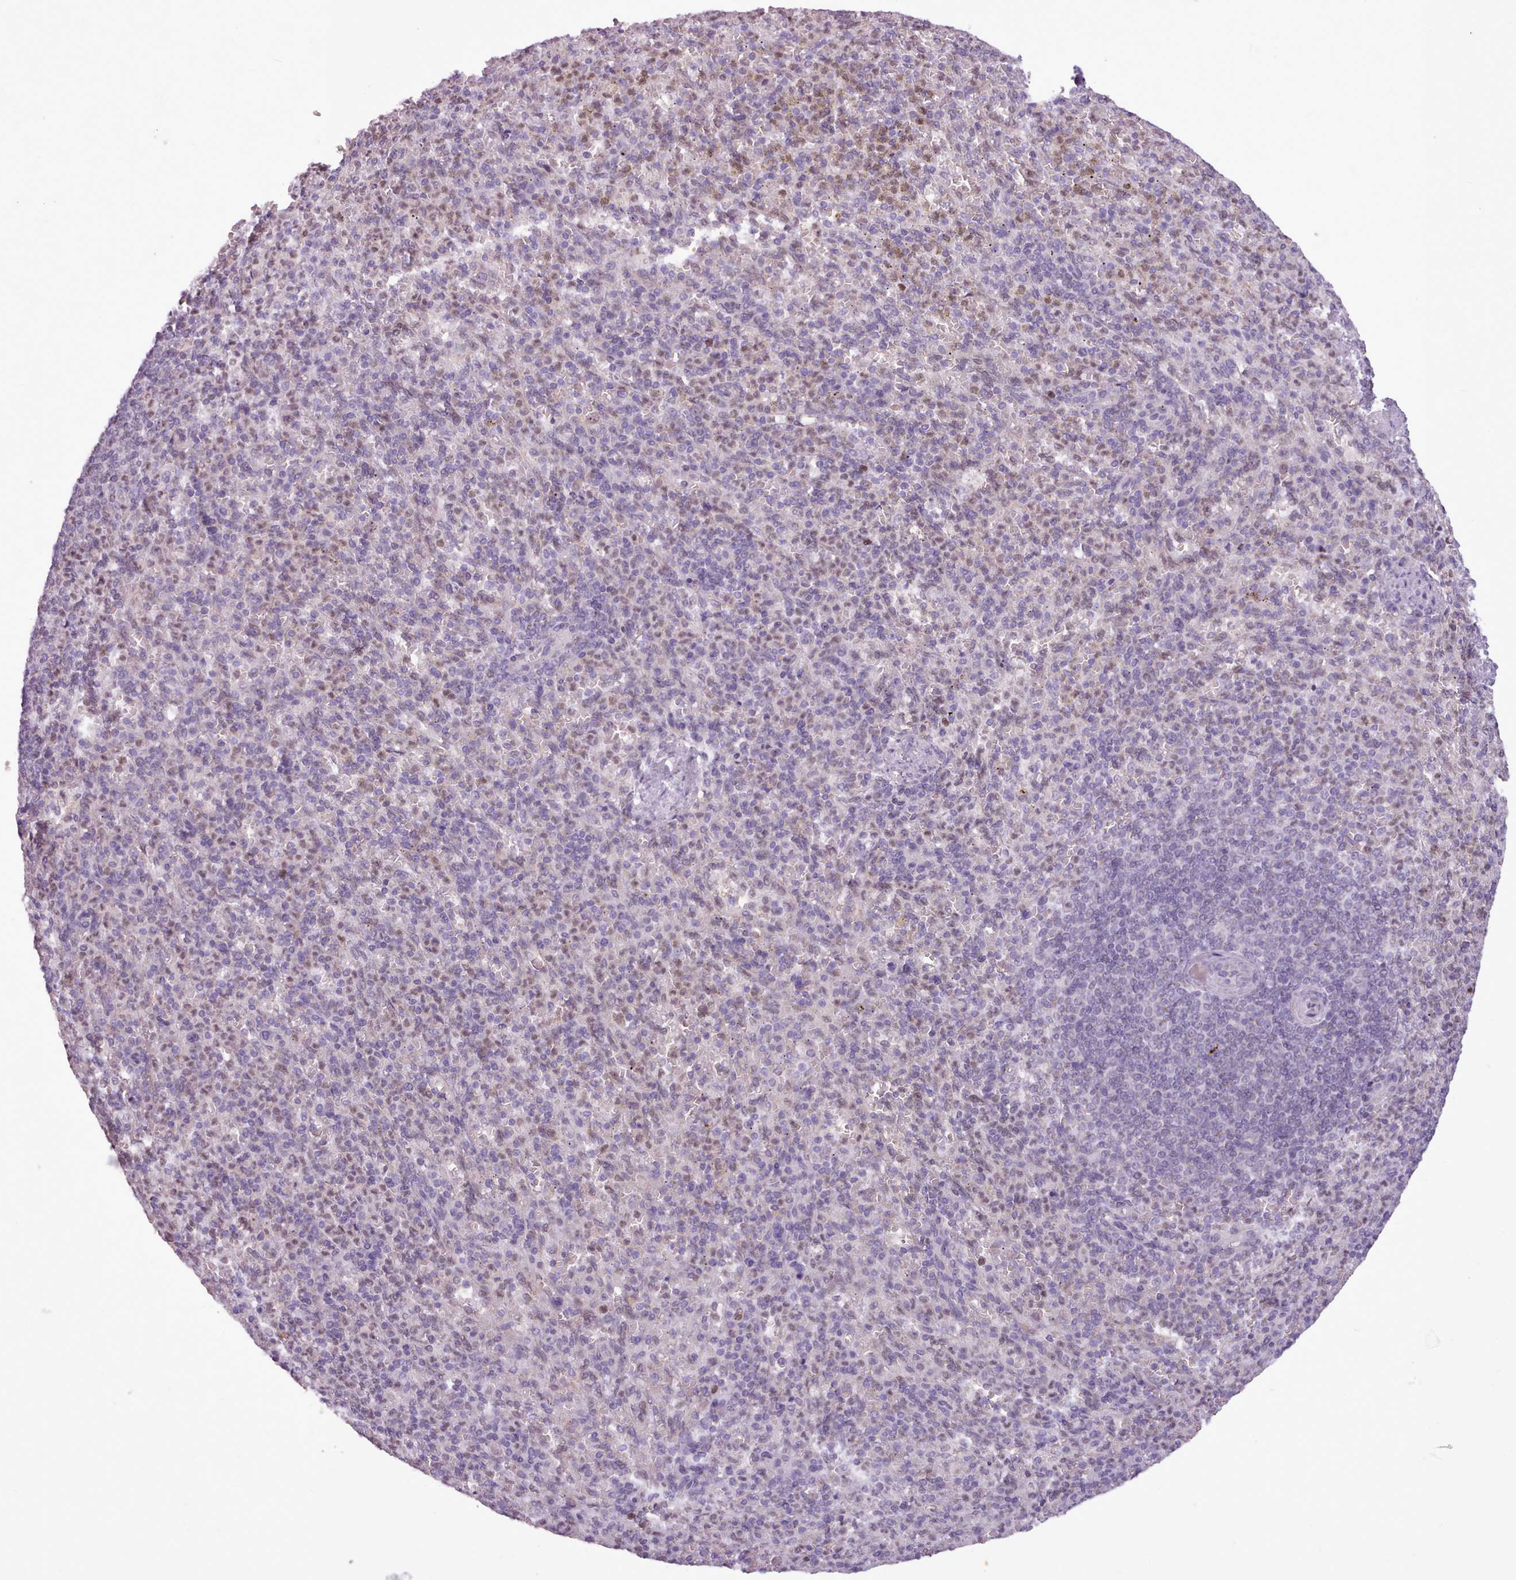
{"staining": {"intensity": "moderate", "quantity": "<25%", "location": "nuclear"}, "tissue": "spleen", "cell_type": "Cells in red pulp", "image_type": "normal", "snomed": [{"axis": "morphology", "description": "Normal tissue, NOS"}, {"axis": "topography", "description": "Spleen"}], "caption": "Immunohistochemistry of normal human spleen displays low levels of moderate nuclear expression in approximately <25% of cells in red pulp. The protein of interest is stained brown, and the nuclei are stained in blue (DAB IHC with brightfield microscopy, high magnification).", "gene": "SLURP1", "patient": {"sex": "female", "age": 74}}